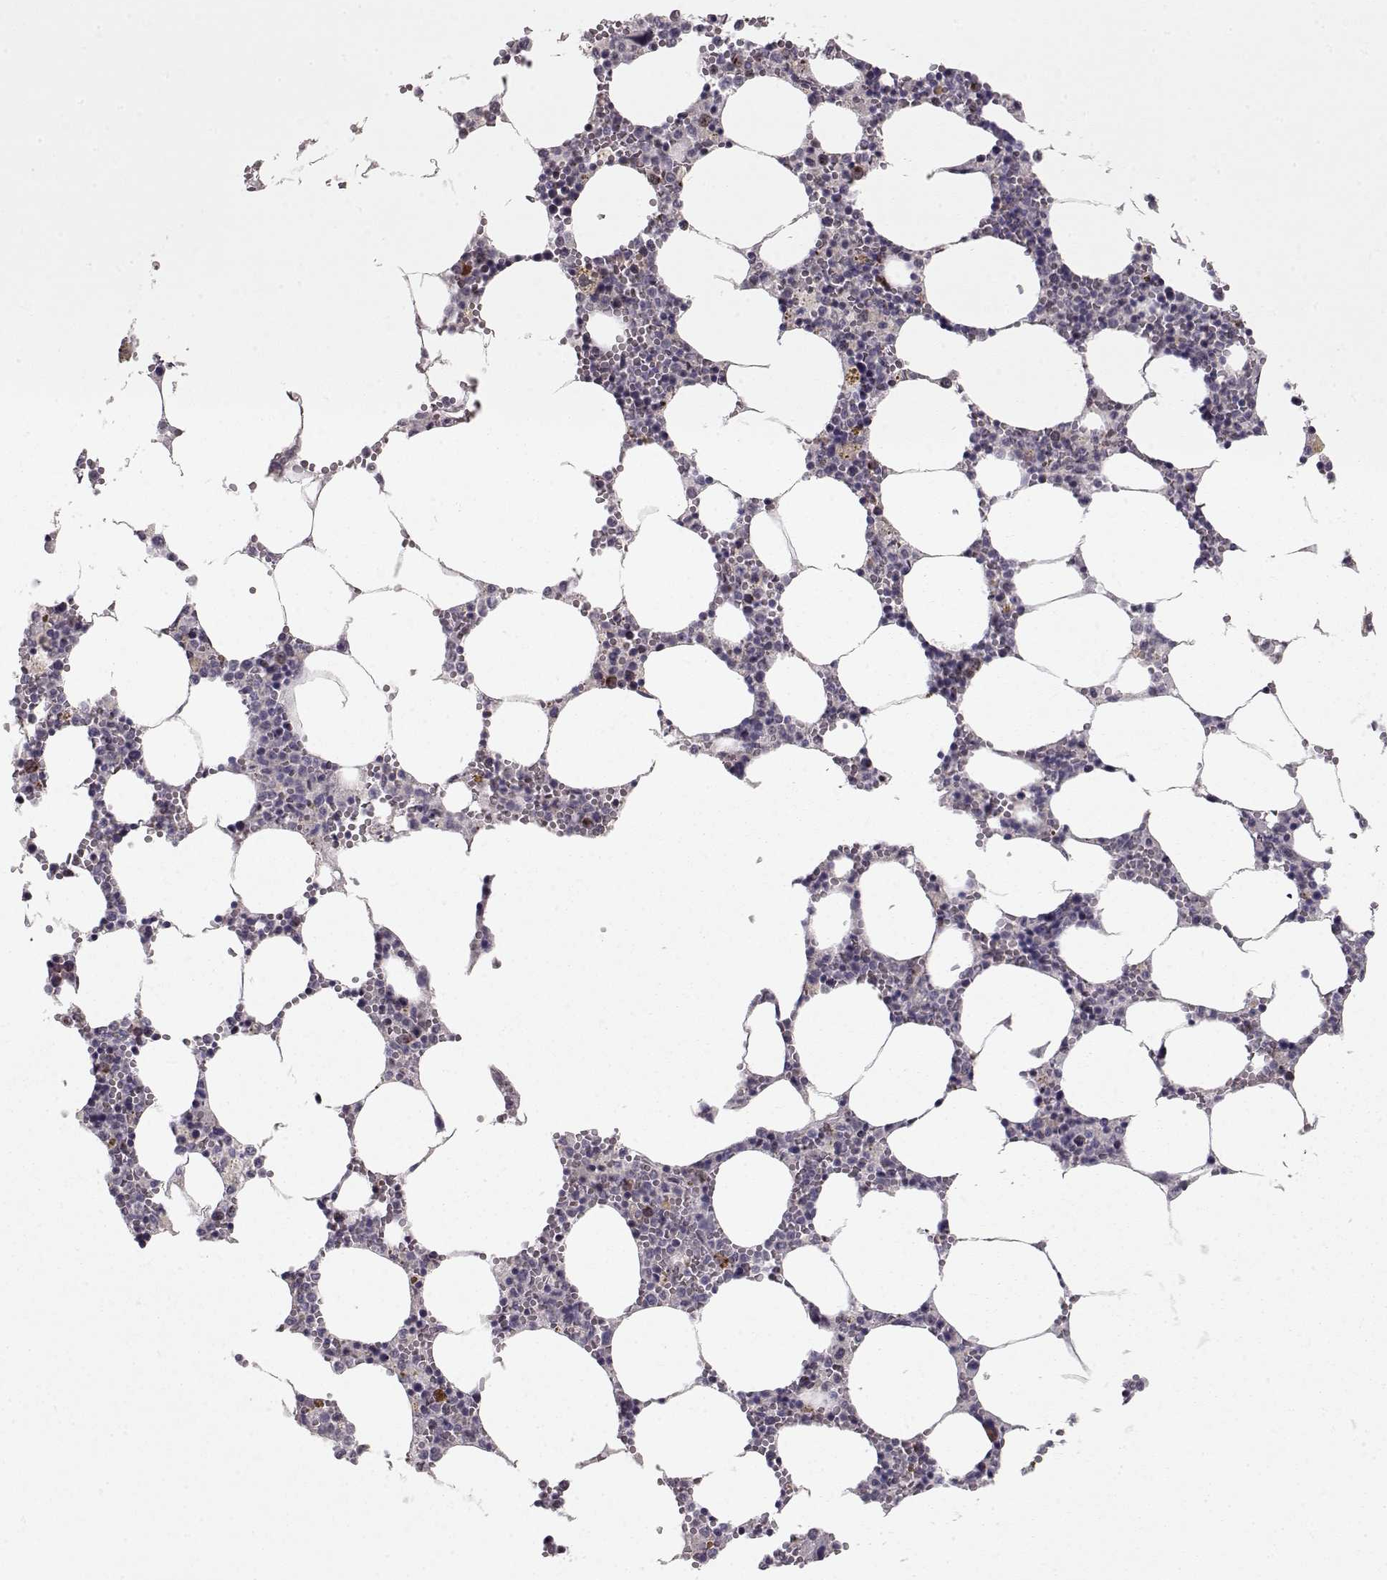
{"staining": {"intensity": "moderate", "quantity": "<25%", "location": "nuclear"}, "tissue": "bone marrow", "cell_type": "Hematopoietic cells", "image_type": "normal", "snomed": [{"axis": "morphology", "description": "Normal tissue, NOS"}, {"axis": "topography", "description": "Bone marrow"}], "caption": "Hematopoietic cells reveal low levels of moderate nuclear staining in about <25% of cells in unremarkable human bone marrow. The staining is performed using DAB brown chromogen to label protein expression. The nuclei are counter-stained blue using hematoxylin.", "gene": "CDK4", "patient": {"sex": "female", "age": 64}}